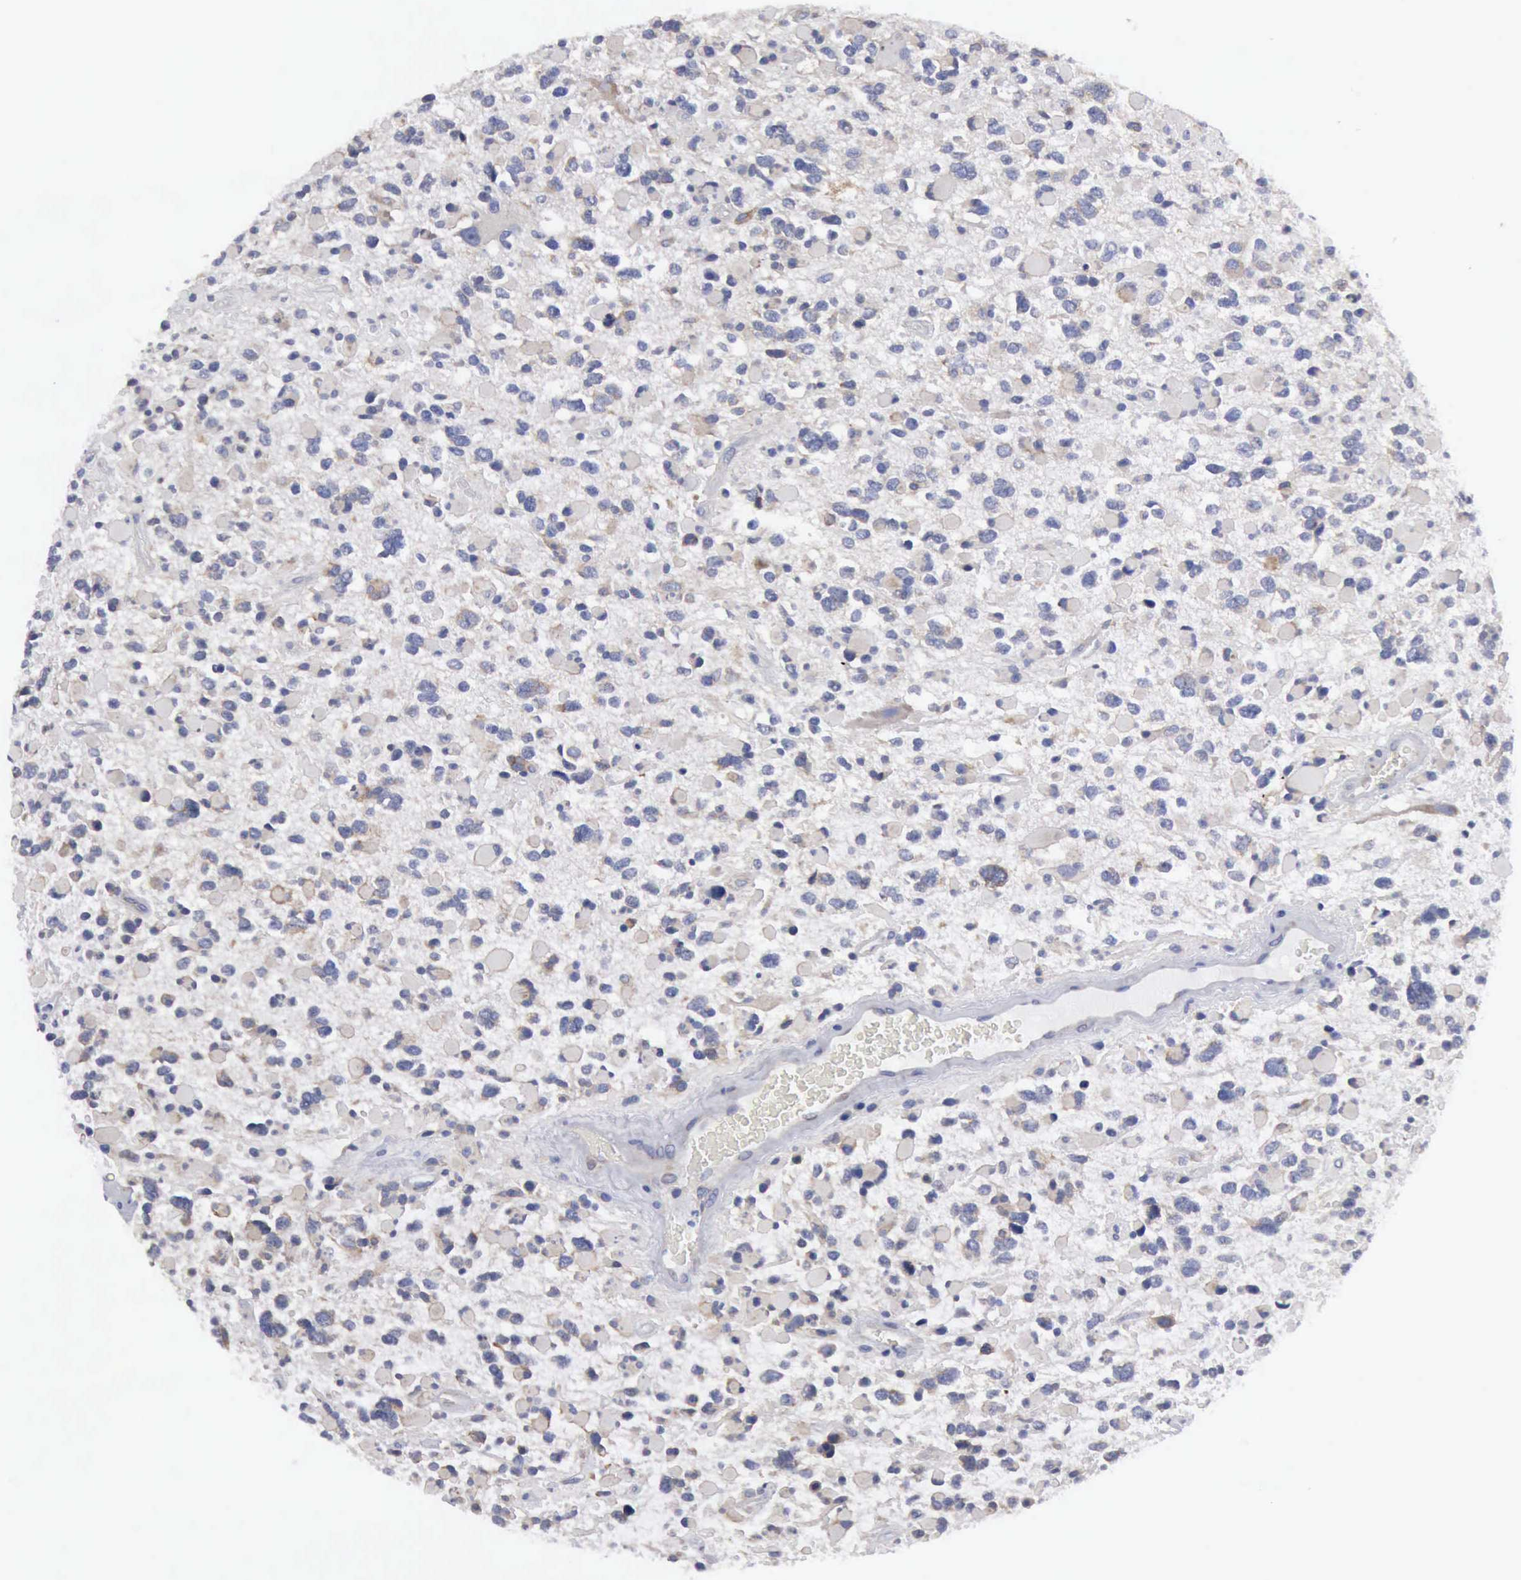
{"staining": {"intensity": "weak", "quantity": "<25%", "location": "cytoplasmic/membranous"}, "tissue": "glioma", "cell_type": "Tumor cells", "image_type": "cancer", "snomed": [{"axis": "morphology", "description": "Glioma, malignant, High grade"}, {"axis": "topography", "description": "Brain"}], "caption": "Immunohistochemistry of human glioma reveals no positivity in tumor cells.", "gene": "TXLNG", "patient": {"sex": "female", "age": 37}}